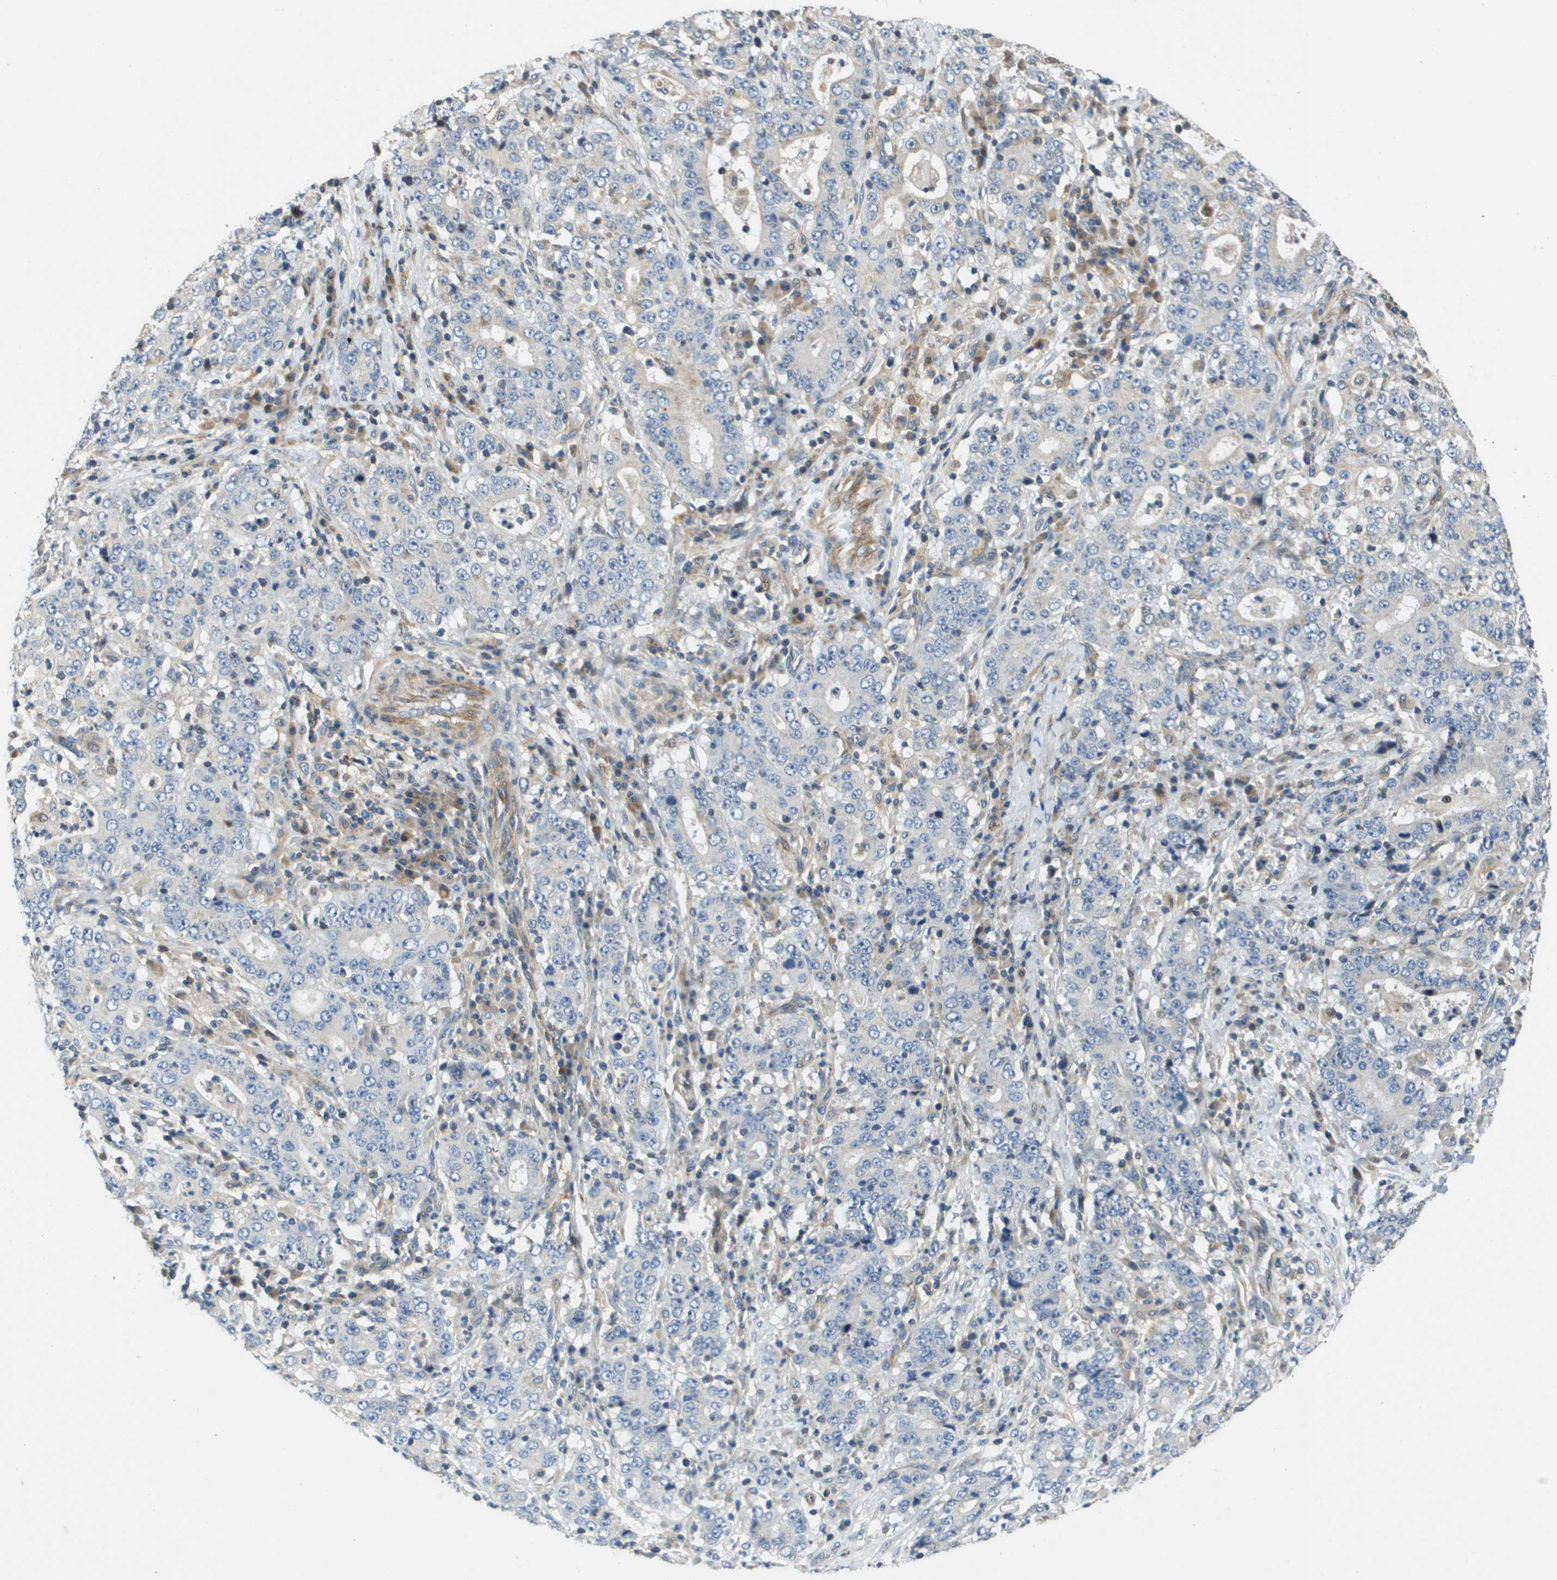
{"staining": {"intensity": "negative", "quantity": "none", "location": "none"}, "tissue": "stomach cancer", "cell_type": "Tumor cells", "image_type": "cancer", "snomed": [{"axis": "morphology", "description": "Normal tissue, NOS"}, {"axis": "morphology", "description": "Adenocarcinoma, NOS"}, {"axis": "topography", "description": "Stomach, upper"}, {"axis": "topography", "description": "Stomach"}], "caption": "An image of human stomach cancer is negative for staining in tumor cells.", "gene": "SCN4B", "patient": {"sex": "male", "age": 59}}